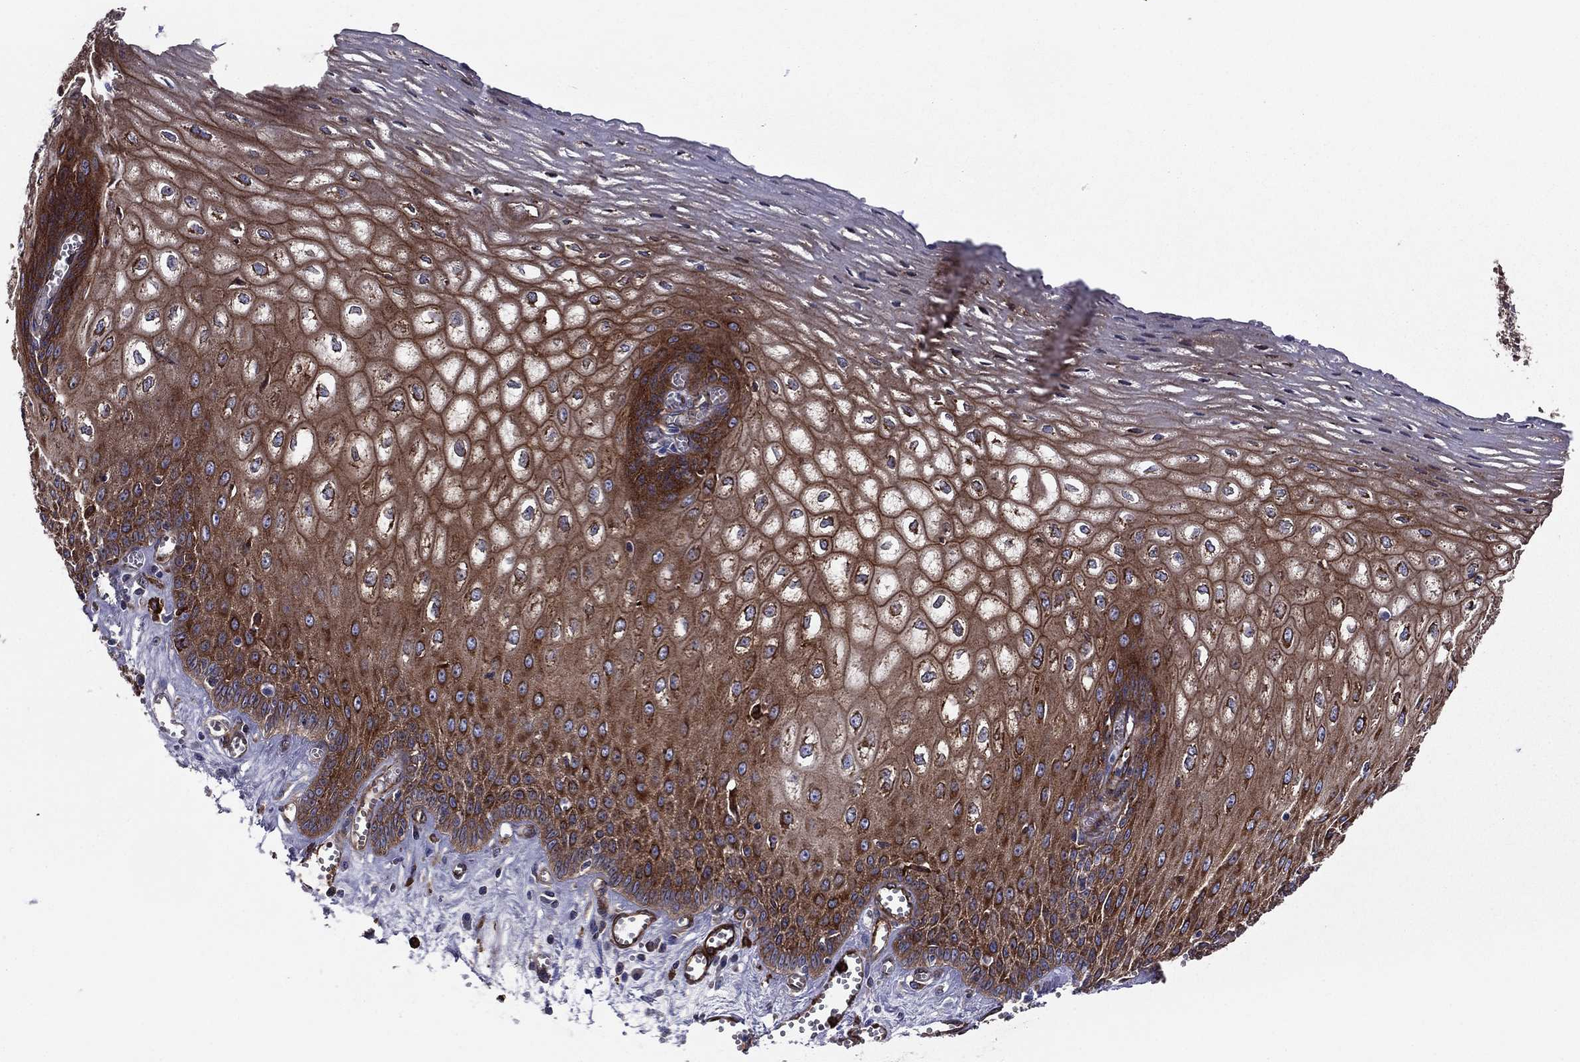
{"staining": {"intensity": "strong", "quantity": ">75%", "location": "cytoplasmic/membranous"}, "tissue": "esophagus", "cell_type": "Squamous epithelial cells", "image_type": "normal", "snomed": [{"axis": "morphology", "description": "Normal tissue, NOS"}, {"axis": "topography", "description": "Esophagus"}], "caption": "Protein staining of normal esophagus exhibits strong cytoplasmic/membranous positivity in about >75% of squamous epithelial cells. (brown staining indicates protein expression, while blue staining denotes nuclei).", "gene": "EHBP1L1", "patient": {"sex": "male", "age": 58}}